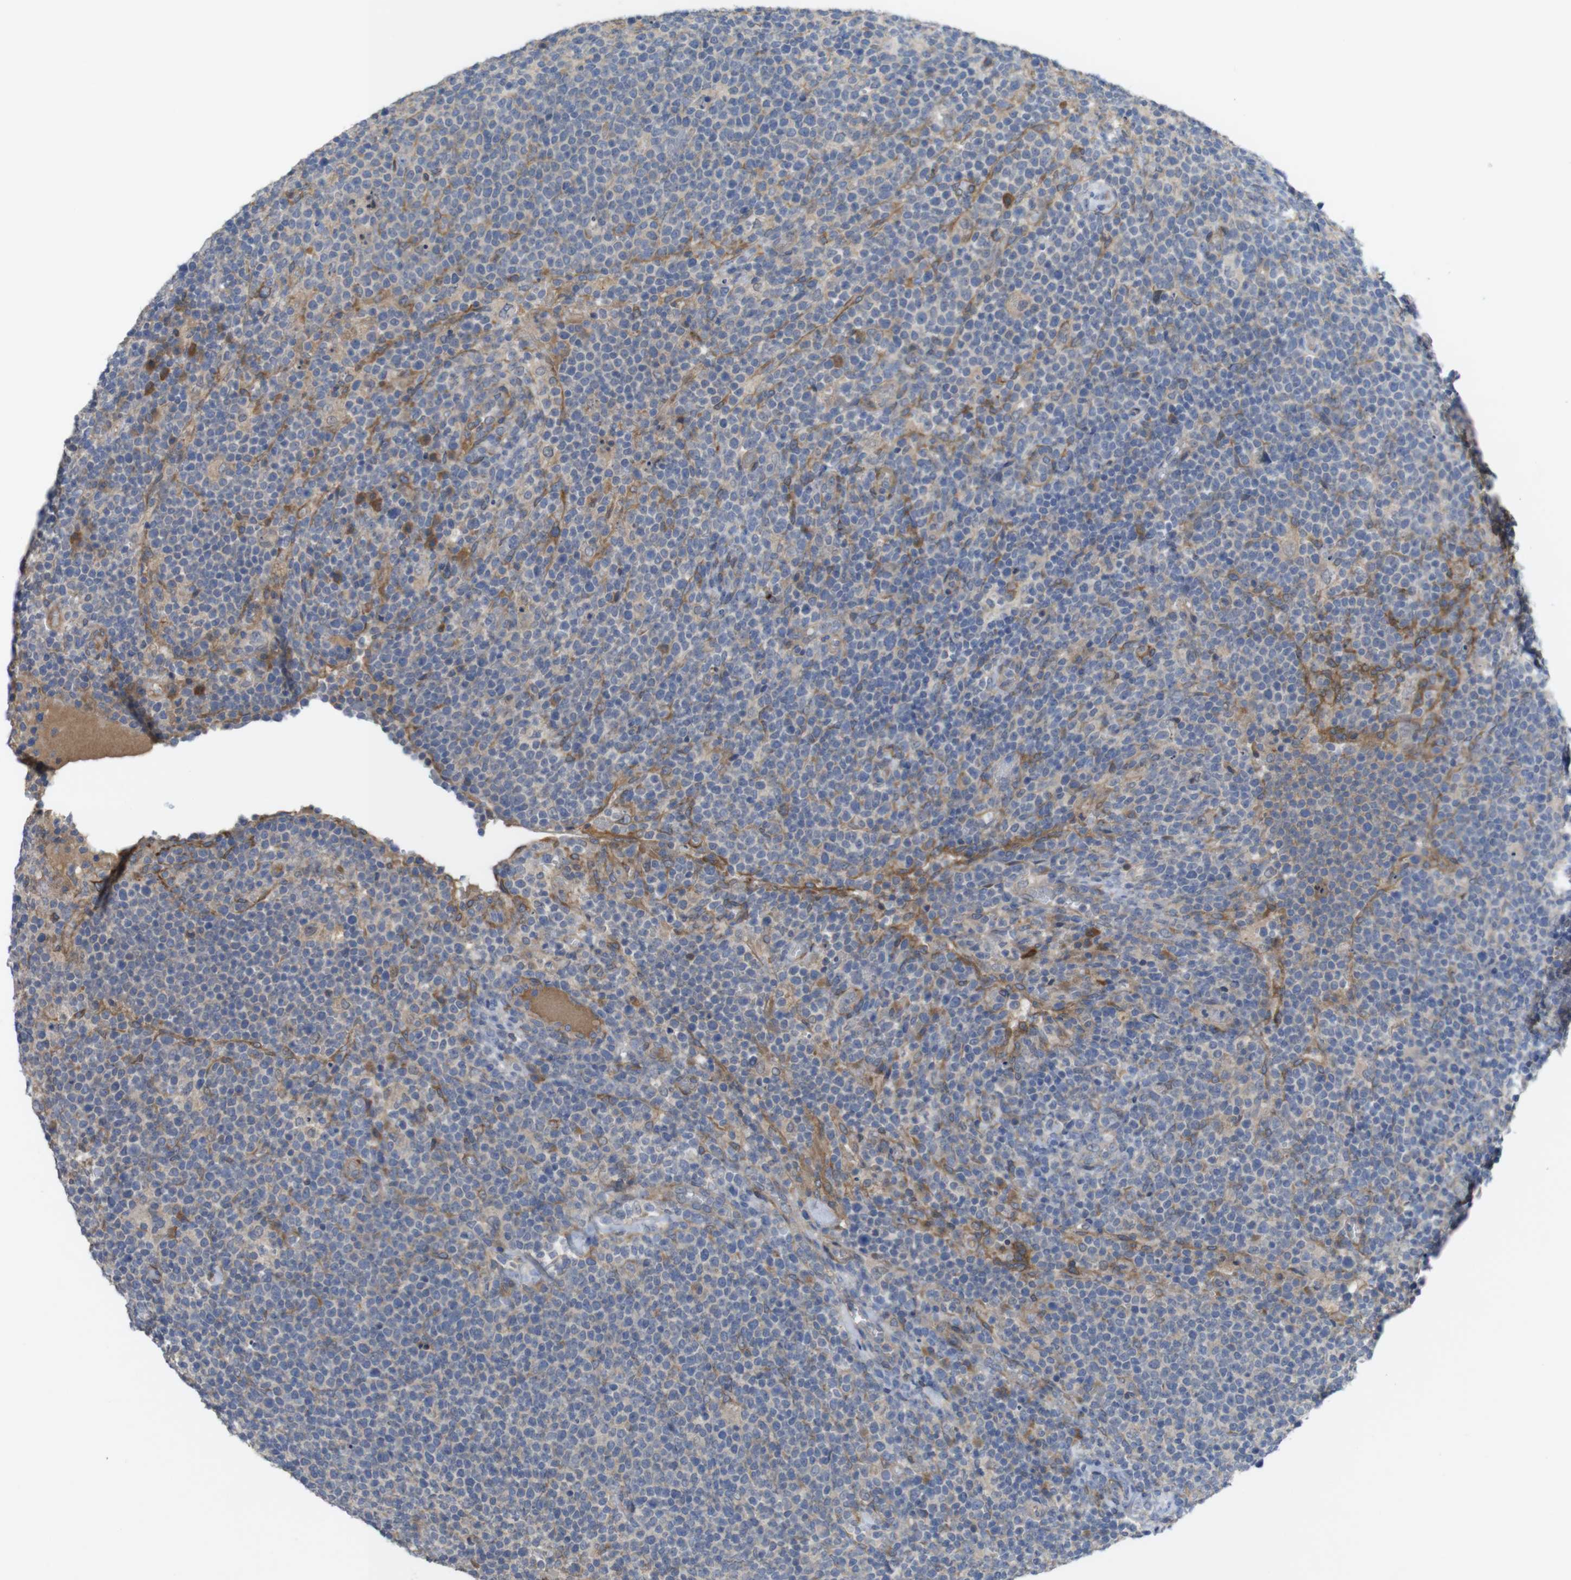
{"staining": {"intensity": "moderate", "quantity": "<25%", "location": "cytoplasmic/membranous"}, "tissue": "lymphoma", "cell_type": "Tumor cells", "image_type": "cancer", "snomed": [{"axis": "morphology", "description": "Malignant lymphoma, non-Hodgkin's type, High grade"}, {"axis": "topography", "description": "Lymph node"}], "caption": "This is an image of immunohistochemistry staining of malignant lymphoma, non-Hodgkin's type (high-grade), which shows moderate expression in the cytoplasmic/membranous of tumor cells.", "gene": "BCAR3", "patient": {"sex": "male", "age": 61}}